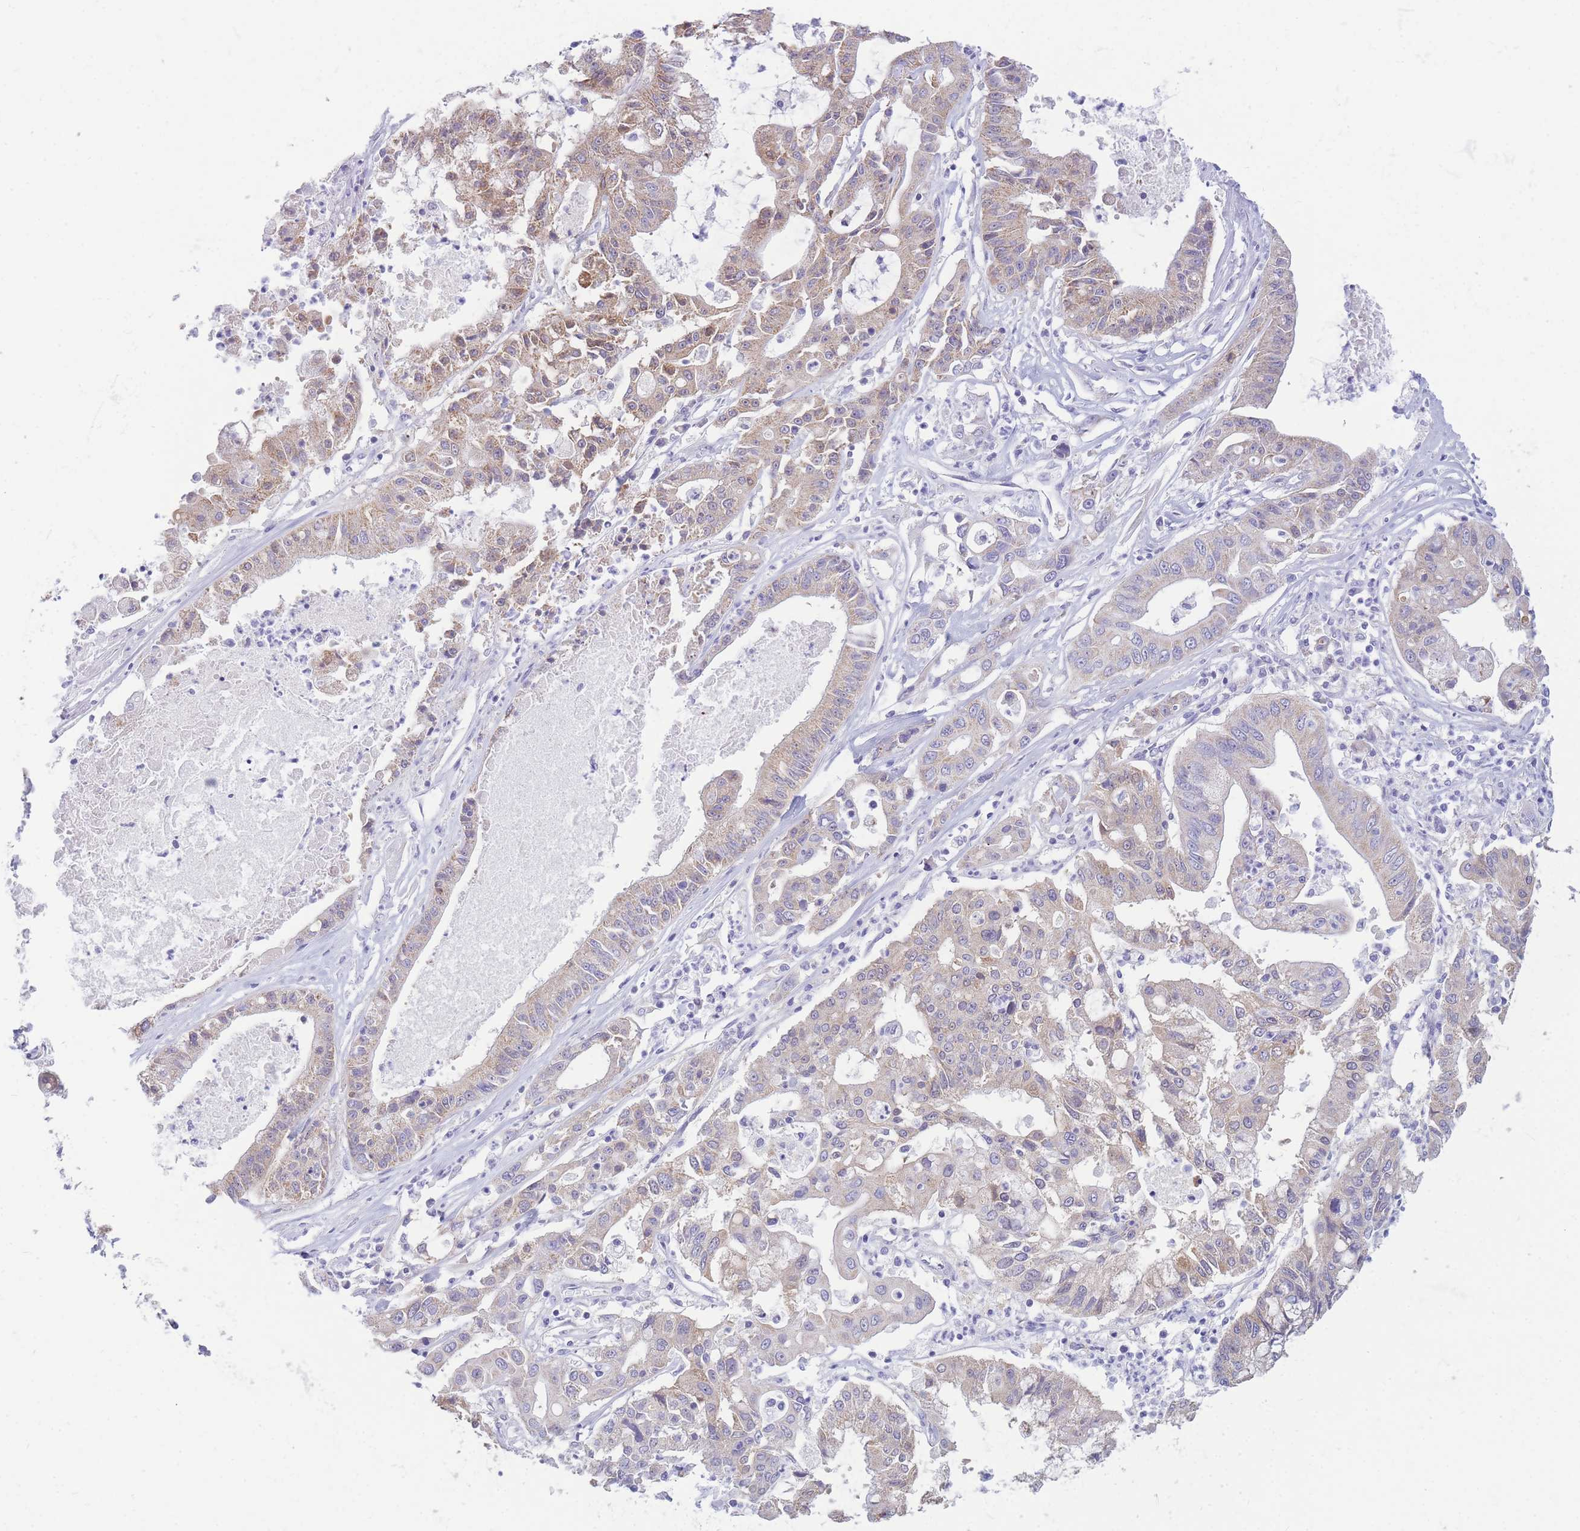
{"staining": {"intensity": "weak", "quantity": "25%-75%", "location": "cytoplasmic/membranous"}, "tissue": "ovarian cancer", "cell_type": "Tumor cells", "image_type": "cancer", "snomed": [{"axis": "morphology", "description": "Cystadenocarcinoma, mucinous, NOS"}, {"axis": "topography", "description": "Ovary"}], "caption": "IHC micrograph of mucinous cystadenocarcinoma (ovarian) stained for a protein (brown), which shows low levels of weak cytoplasmic/membranous staining in approximately 25%-75% of tumor cells.", "gene": "DHRS11", "patient": {"sex": "female", "age": 70}}